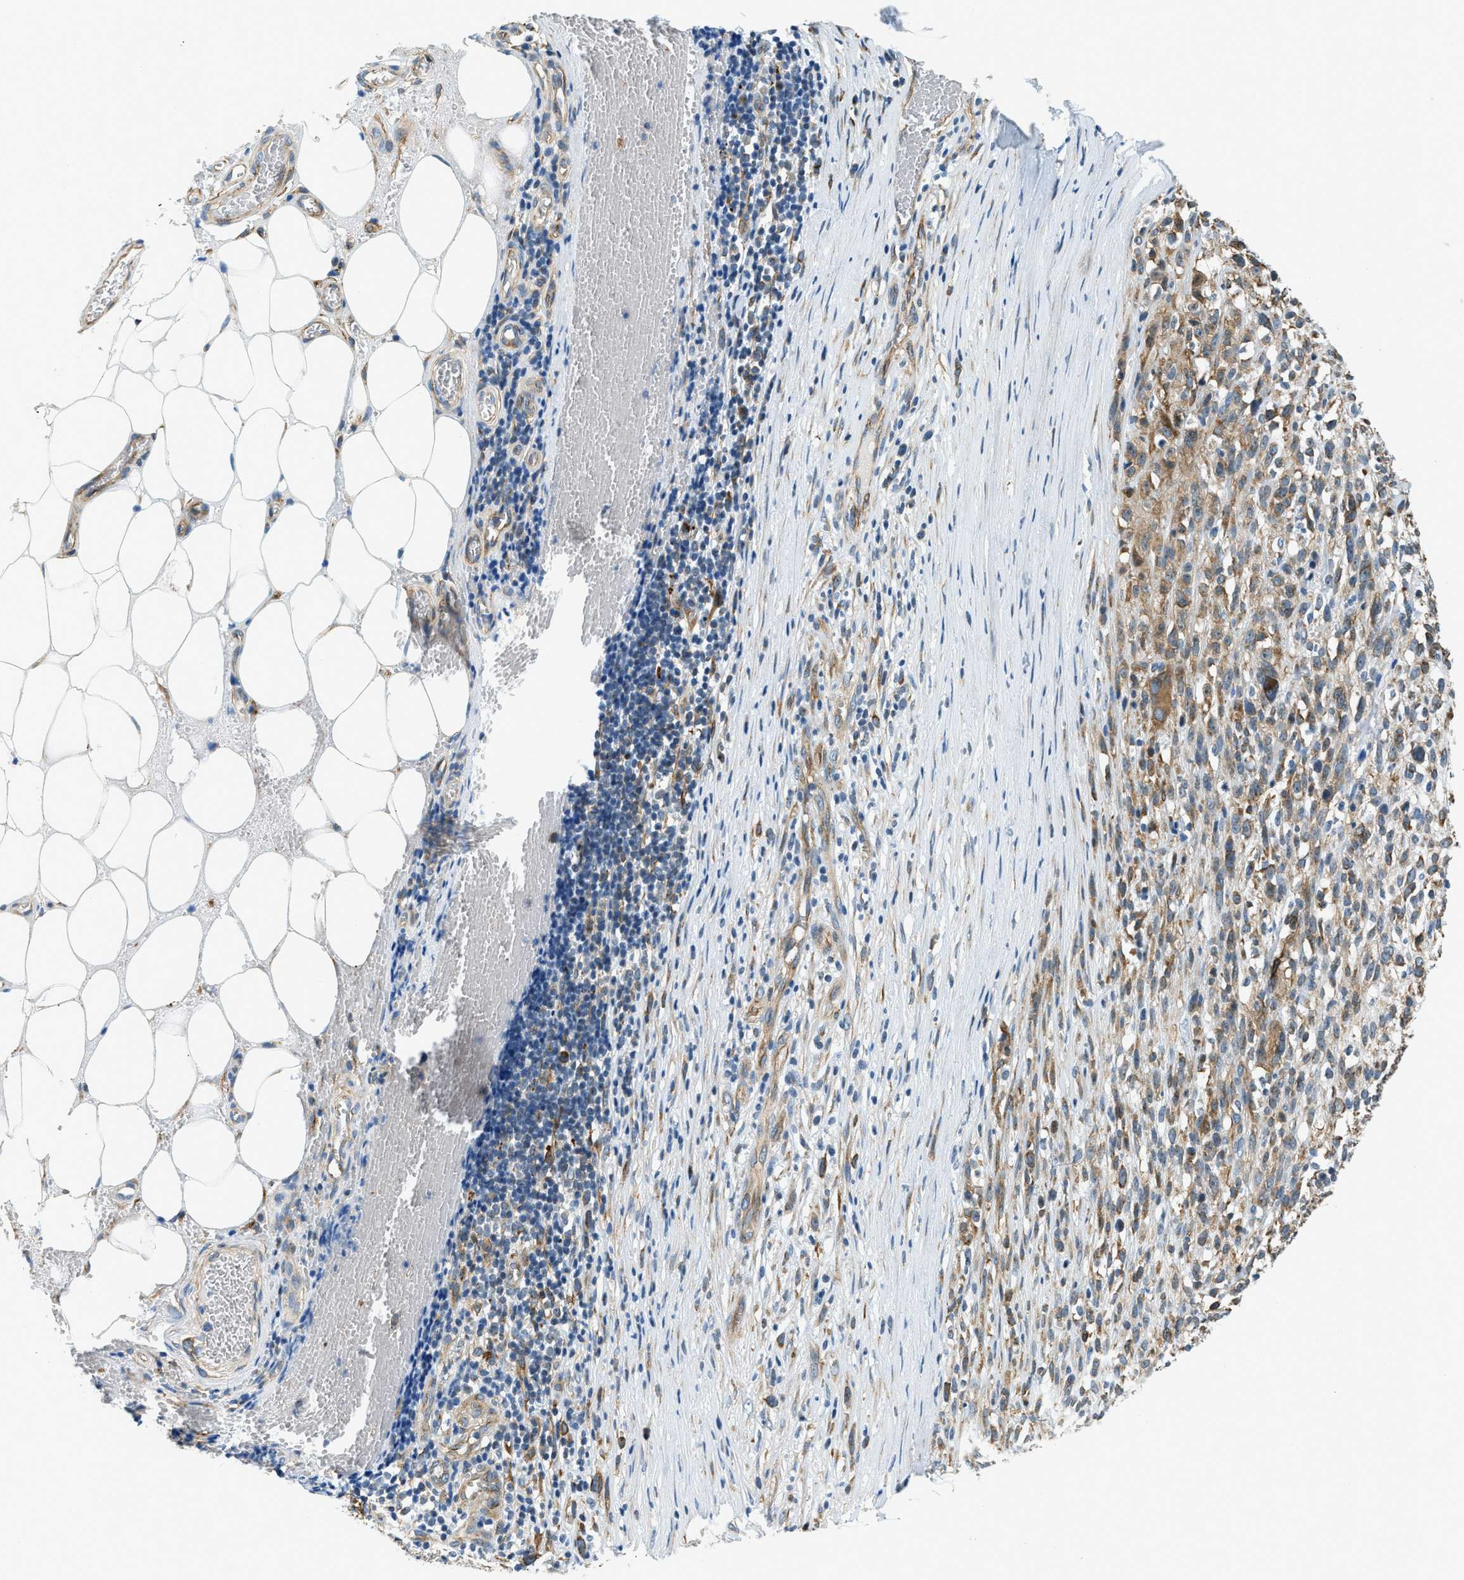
{"staining": {"intensity": "moderate", "quantity": ">75%", "location": "cytoplasmic/membranous"}, "tissue": "melanoma", "cell_type": "Tumor cells", "image_type": "cancer", "snomed": [{"axis": "morphology", "description": "Malignant melanoma, NOS"}, {"axis": "topography", "description": "Skin"}], "caption": "The image demonstrates a brown stain indicating the presence of a protein in the cytoplasmic/membranous of tumor cells in malignant melanoma.", "gene": "NME8", "patient": {"sex": "female", "age": 55}}